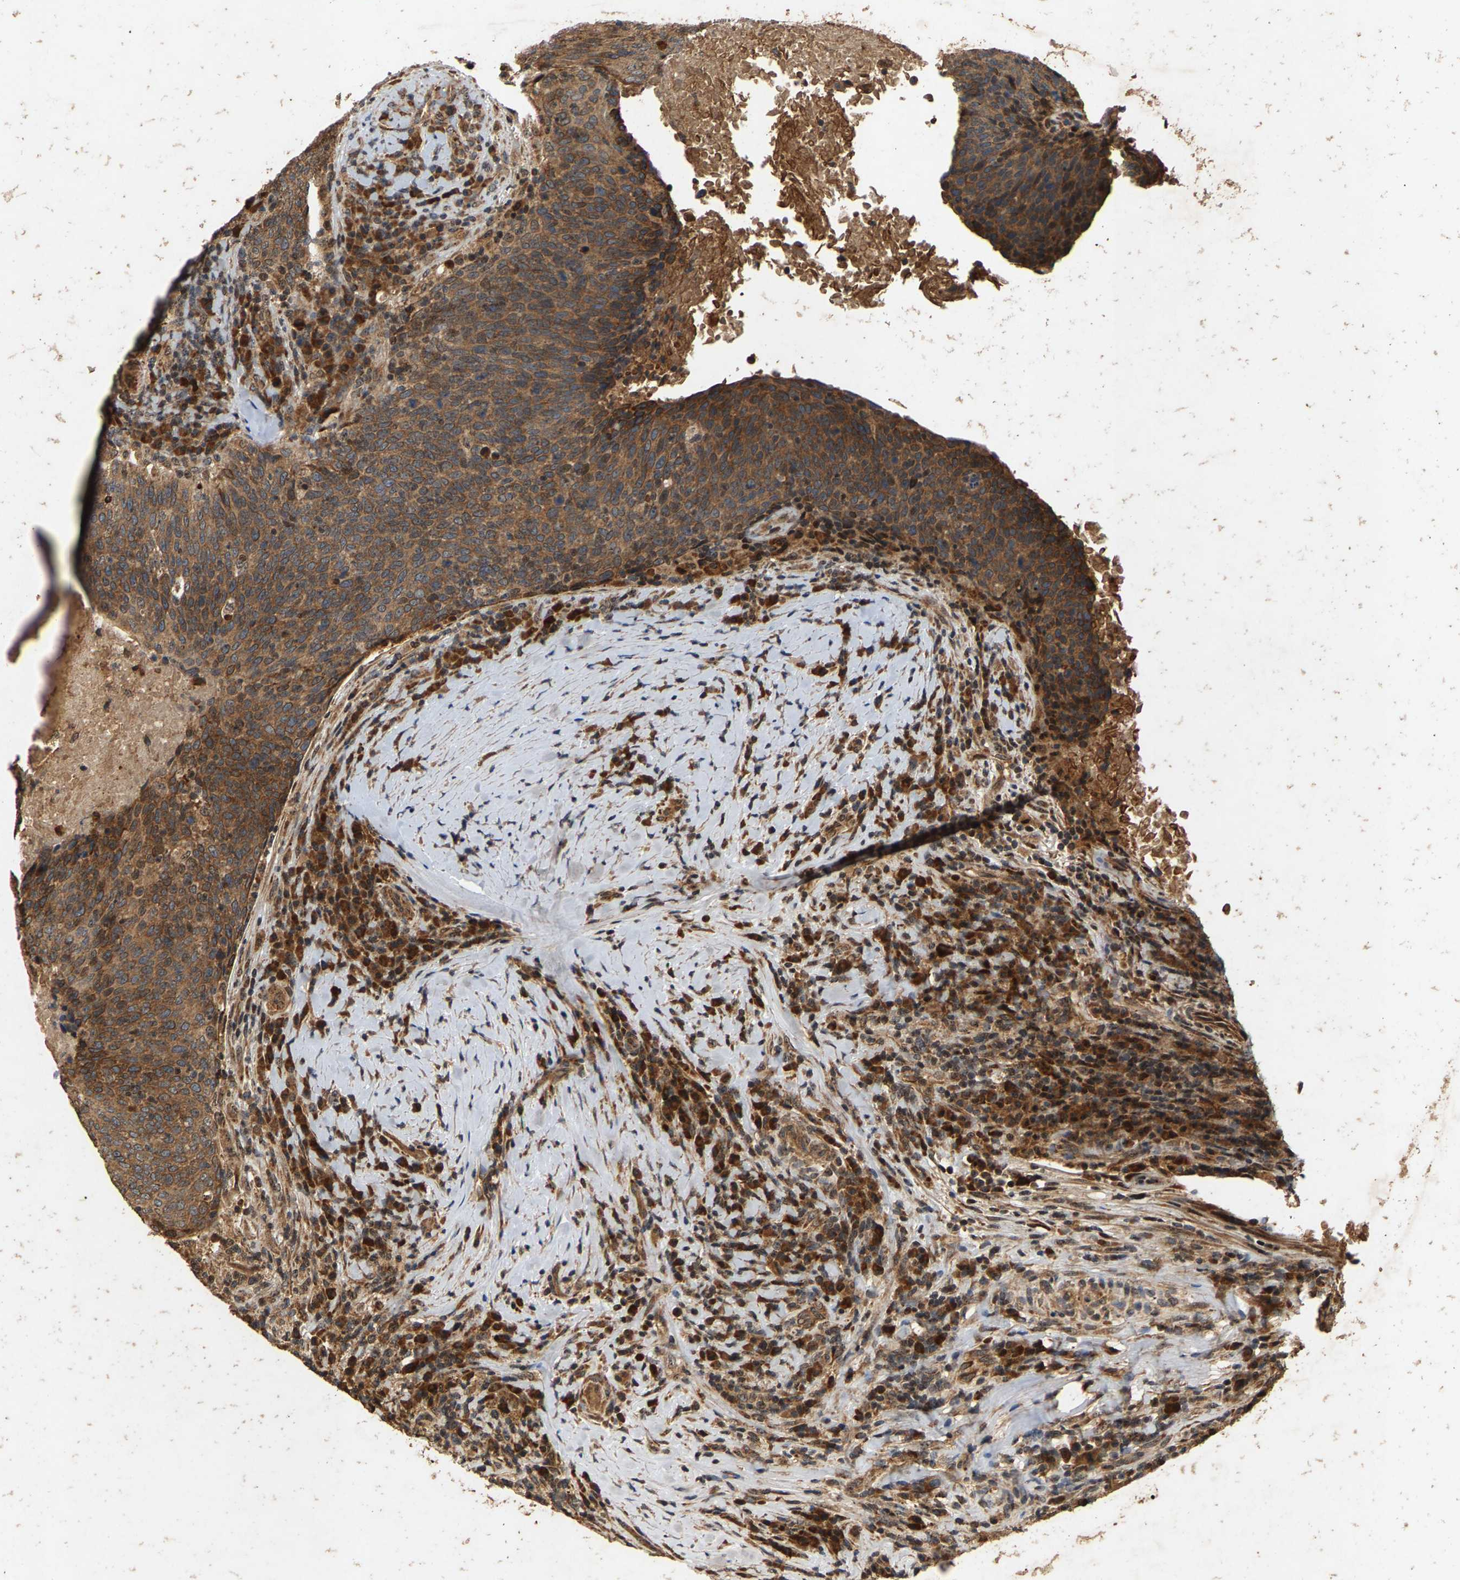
{"staining": {"intensity": "moderate", "quantity": ">75%", "location": "cytoplasmic/membranous"}, "tissue": "head and neck cancer", "cell_type": "Tumor cells", "image_type": "cancer", "snomed": [{"axis": "morphology", "description": "Squamous cell carcinoma, NOS"}, {"axis": "morphology", "description": "Squamous cell carcinoma, metastatic, NOS"}, {"axis": "topography", "description": "Lymph node"}, {"axis": "topography", "description": "Head-Neck"}], "caption": "High-power microscopy captured an immunohistochemistry (IHC) photomicrograph of head and neck cancer (squamous cell carcinoma), revealing moderate cytoplasmic/membranous expression in about >75% of tumor cells.", "gene": "CIDEC", "patient": {"sex": "male", "age": 62}}